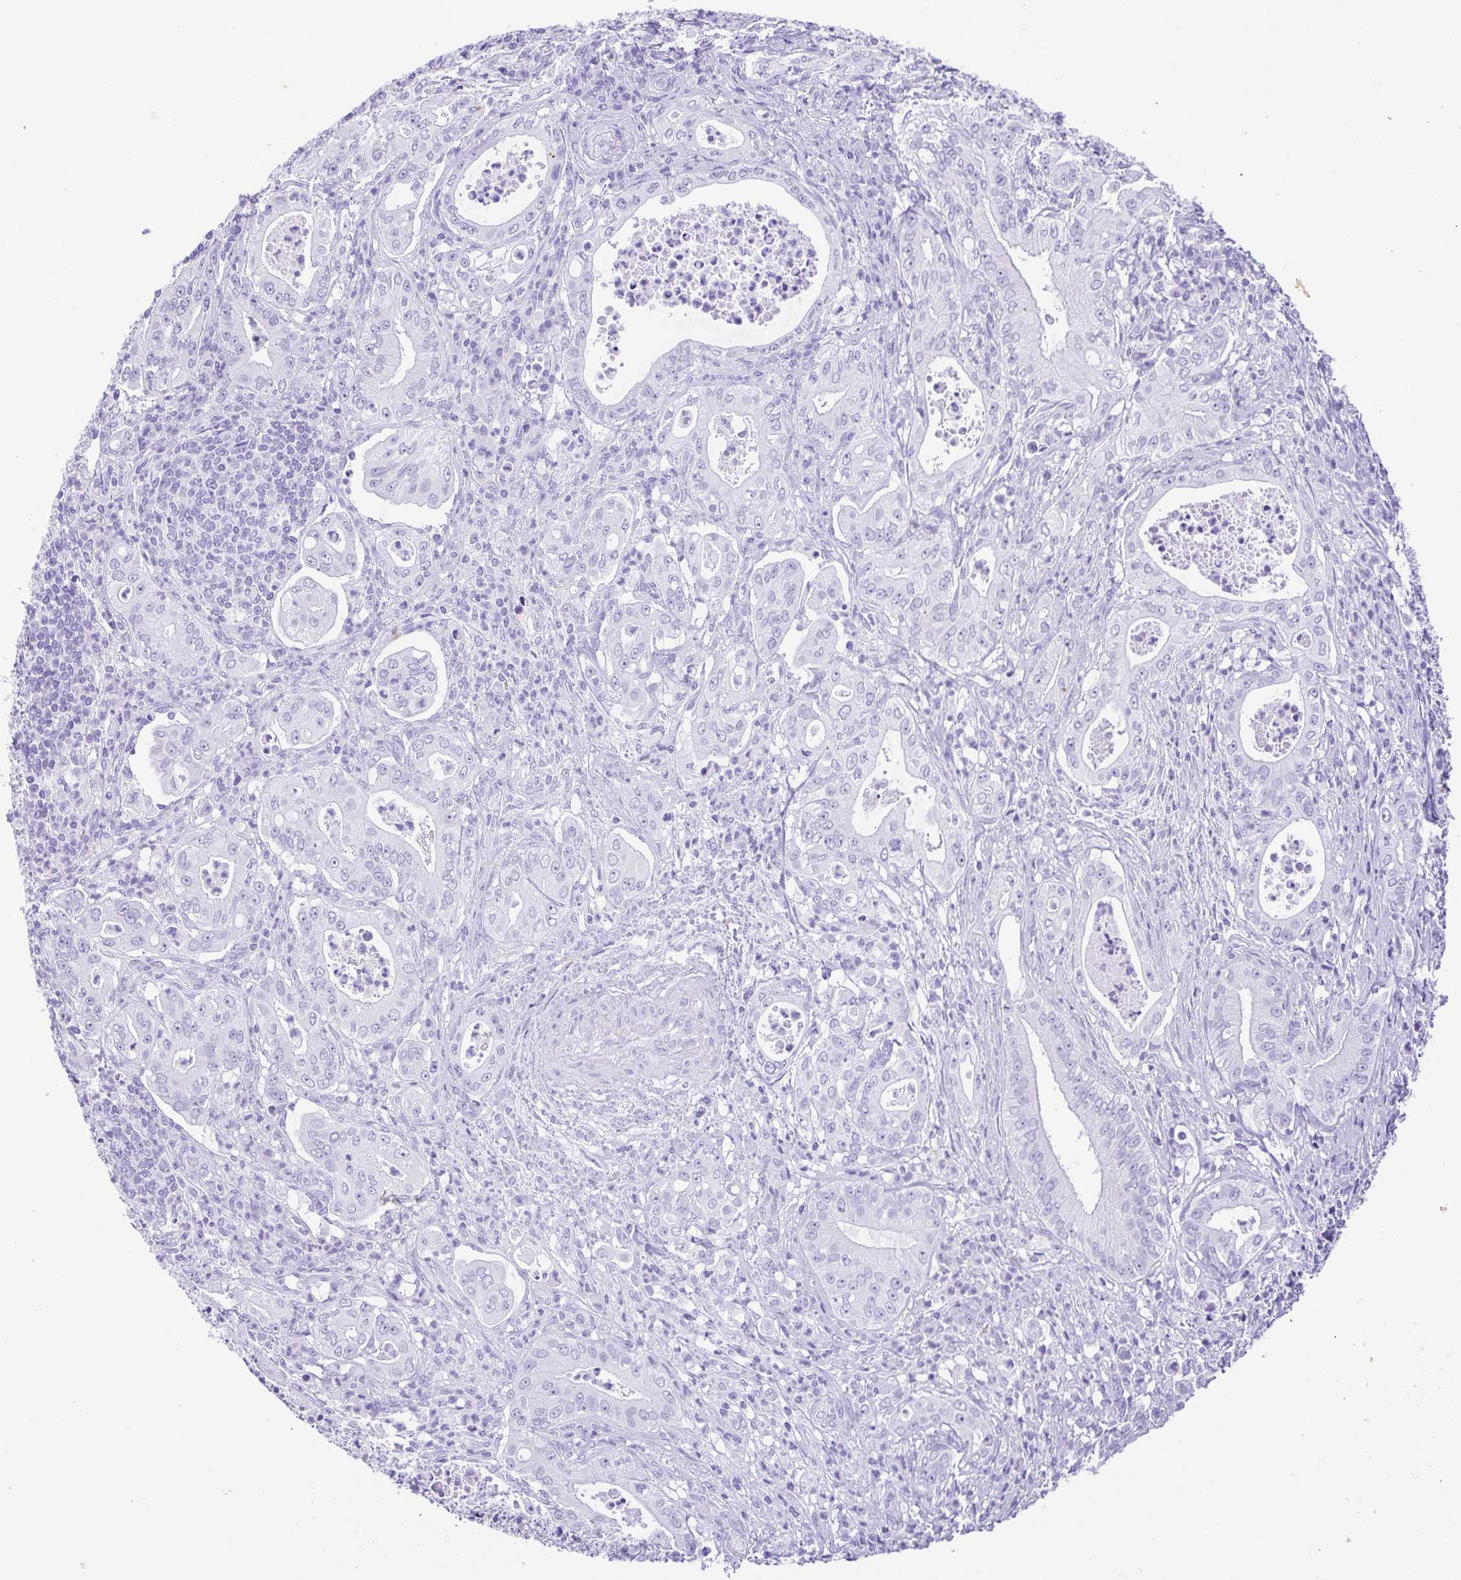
{"staining": {"intensity": "negative", "quantity": "none", "location": "none"}, "tissue": "pancreatic cancer", "cell_type": "Tumor cells", "image_type": "cancer", "snomed": [{"axis": "morphology", "description": "Adenocarcinoma, NOS"}, {"axis": "topography", "description": "Pancreas"}], "caption": "Tumor cells show no significant staining in pancreatic cancer (adenocarcinoma).", "gene": "CDSN", "patient": {"sex": "male", "age": 71}}